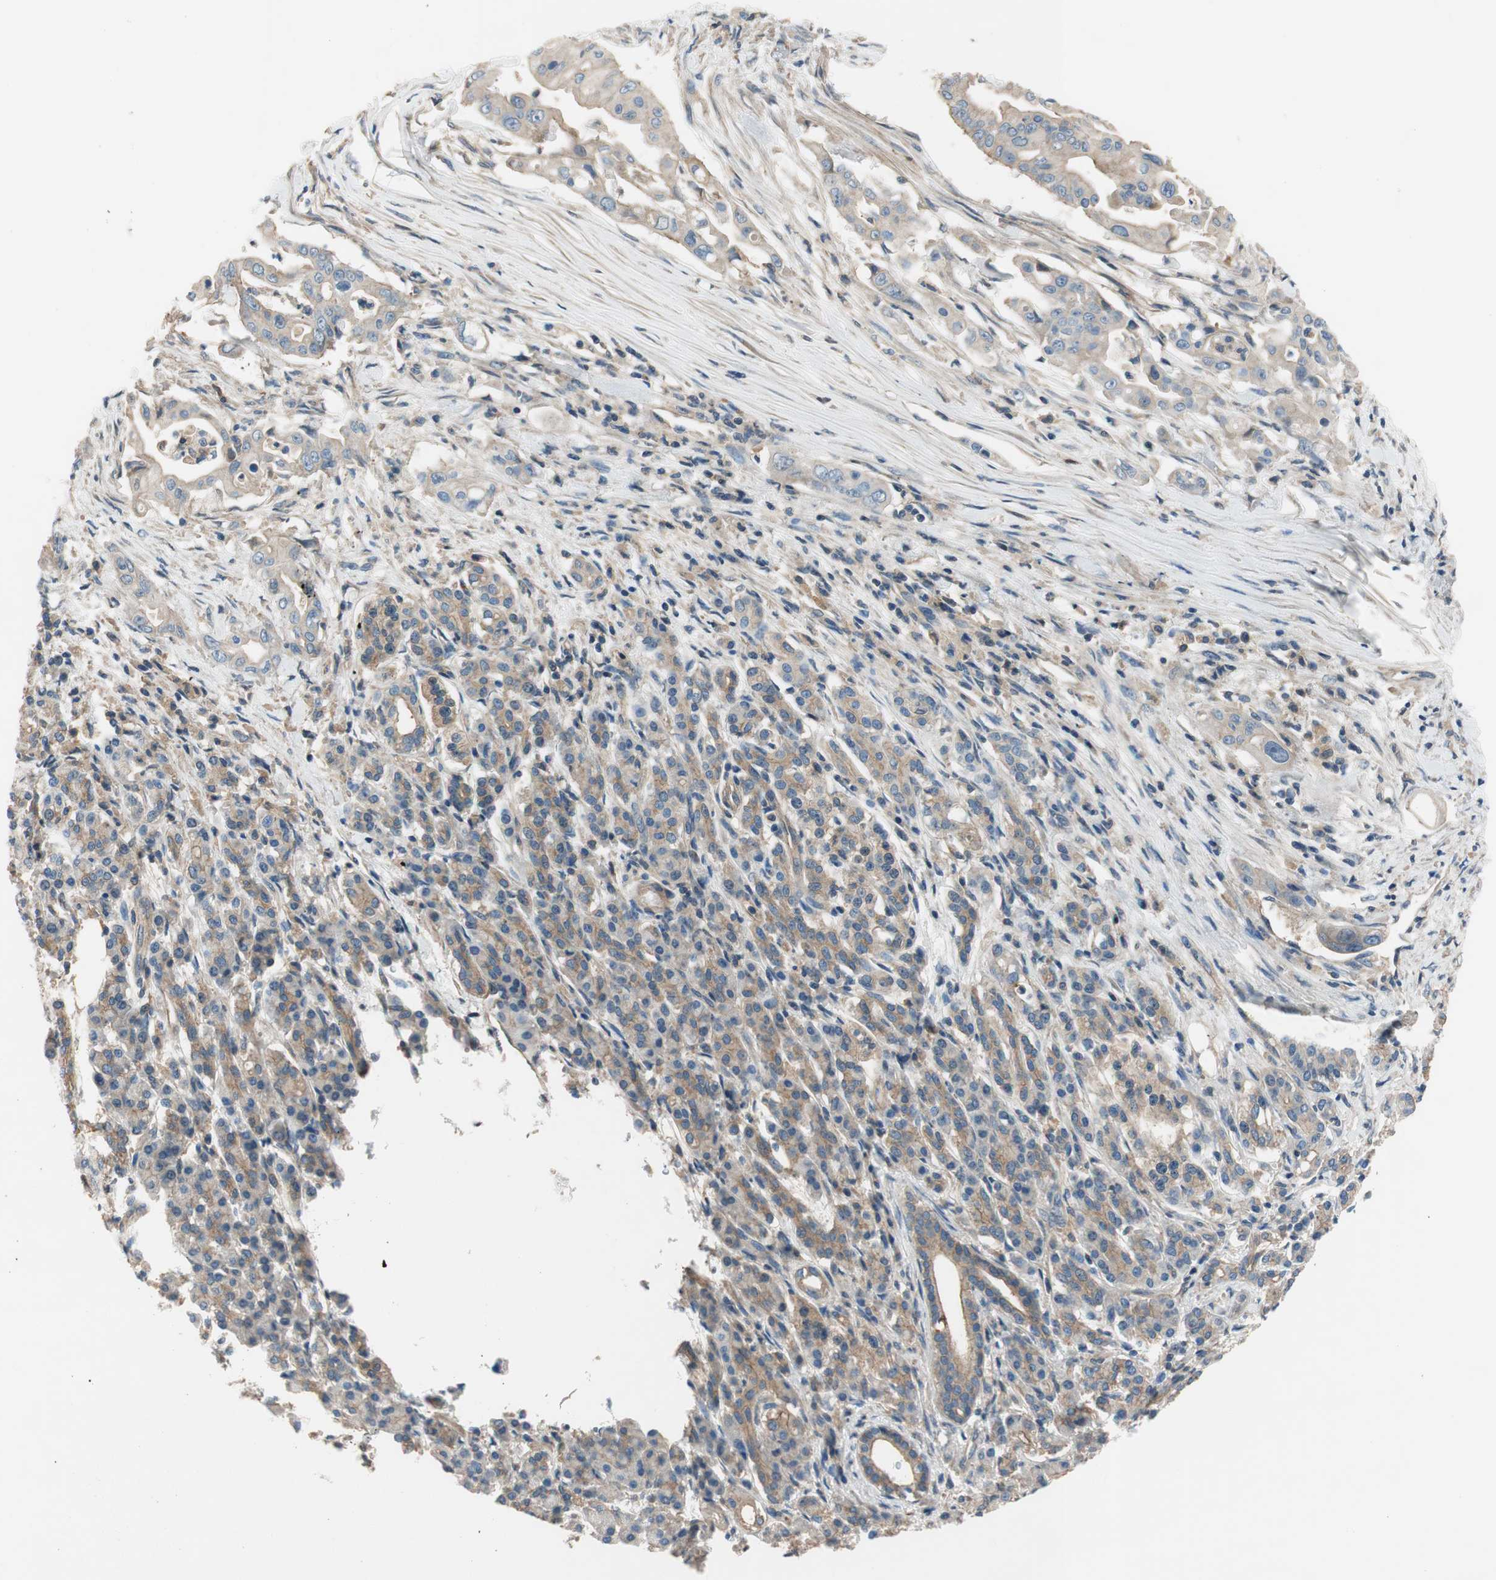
{"staining": {"intensity": "moderate", "quantity": ">75%", "location": "cytoplasmic/membranous"}, "tissue": "pancreatic cancer", "cell_type": "Tumor cells", "image_type": "cancer", "snomed": [{"axis": "morphology", "description": "Normal tissue, NOS"}, {"axis": "topography", "description": "Pancreas"}], "caption": "An image of human pancreatic cancer stained for a protein exhibits moderate cytoplasmic/membranous brown staining in tumor cells.", "gene": "CALML3", "patient": {"sex": "male", "age": 42}}